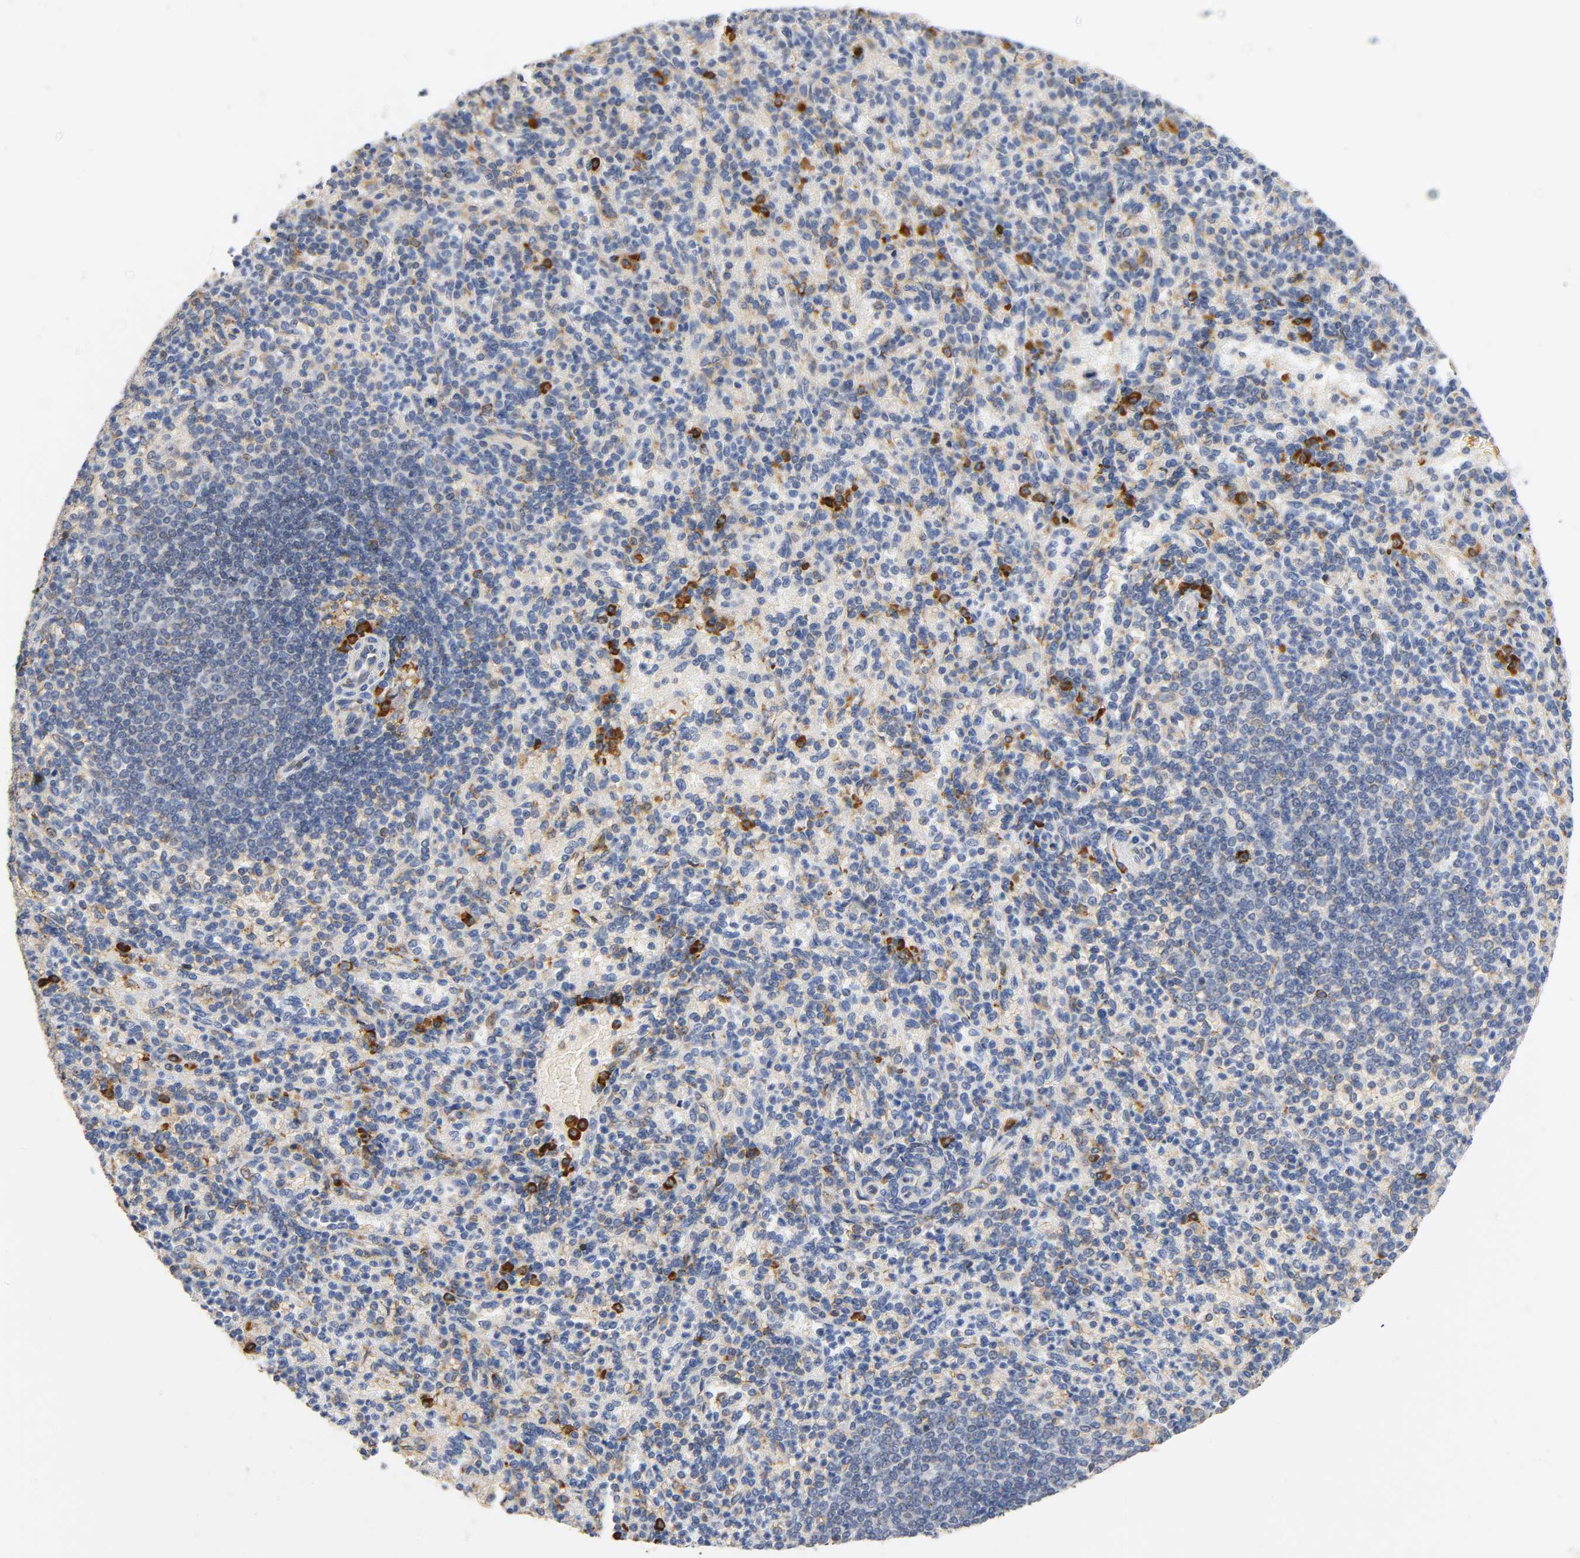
{"staining": {"intensity": "moderate", "quantity": ">75%", "location": "cytoplasmic/membranous"}, "tissue": "spleen", "cell_type": "Cells in red pulp", "image_type": "normal", "snomed": [{"axis": "morphology", "description": "Normal tissue, NOS"}, {"axis": "topography", "description": "Spleen"}], "caption": "Protein expression analysis of benign spleen reveals moderate cytoplasmic/membranous staining in approximately >75% of cells in red pulp. The staining was performed using DAB (3,3'-diaminobenzidine), with brown indicating positive protein expression. Nuclei are stained blue with hematoxylin.", "gene": "UCKL1", "patient": {"sex": "female", "age": 74}}